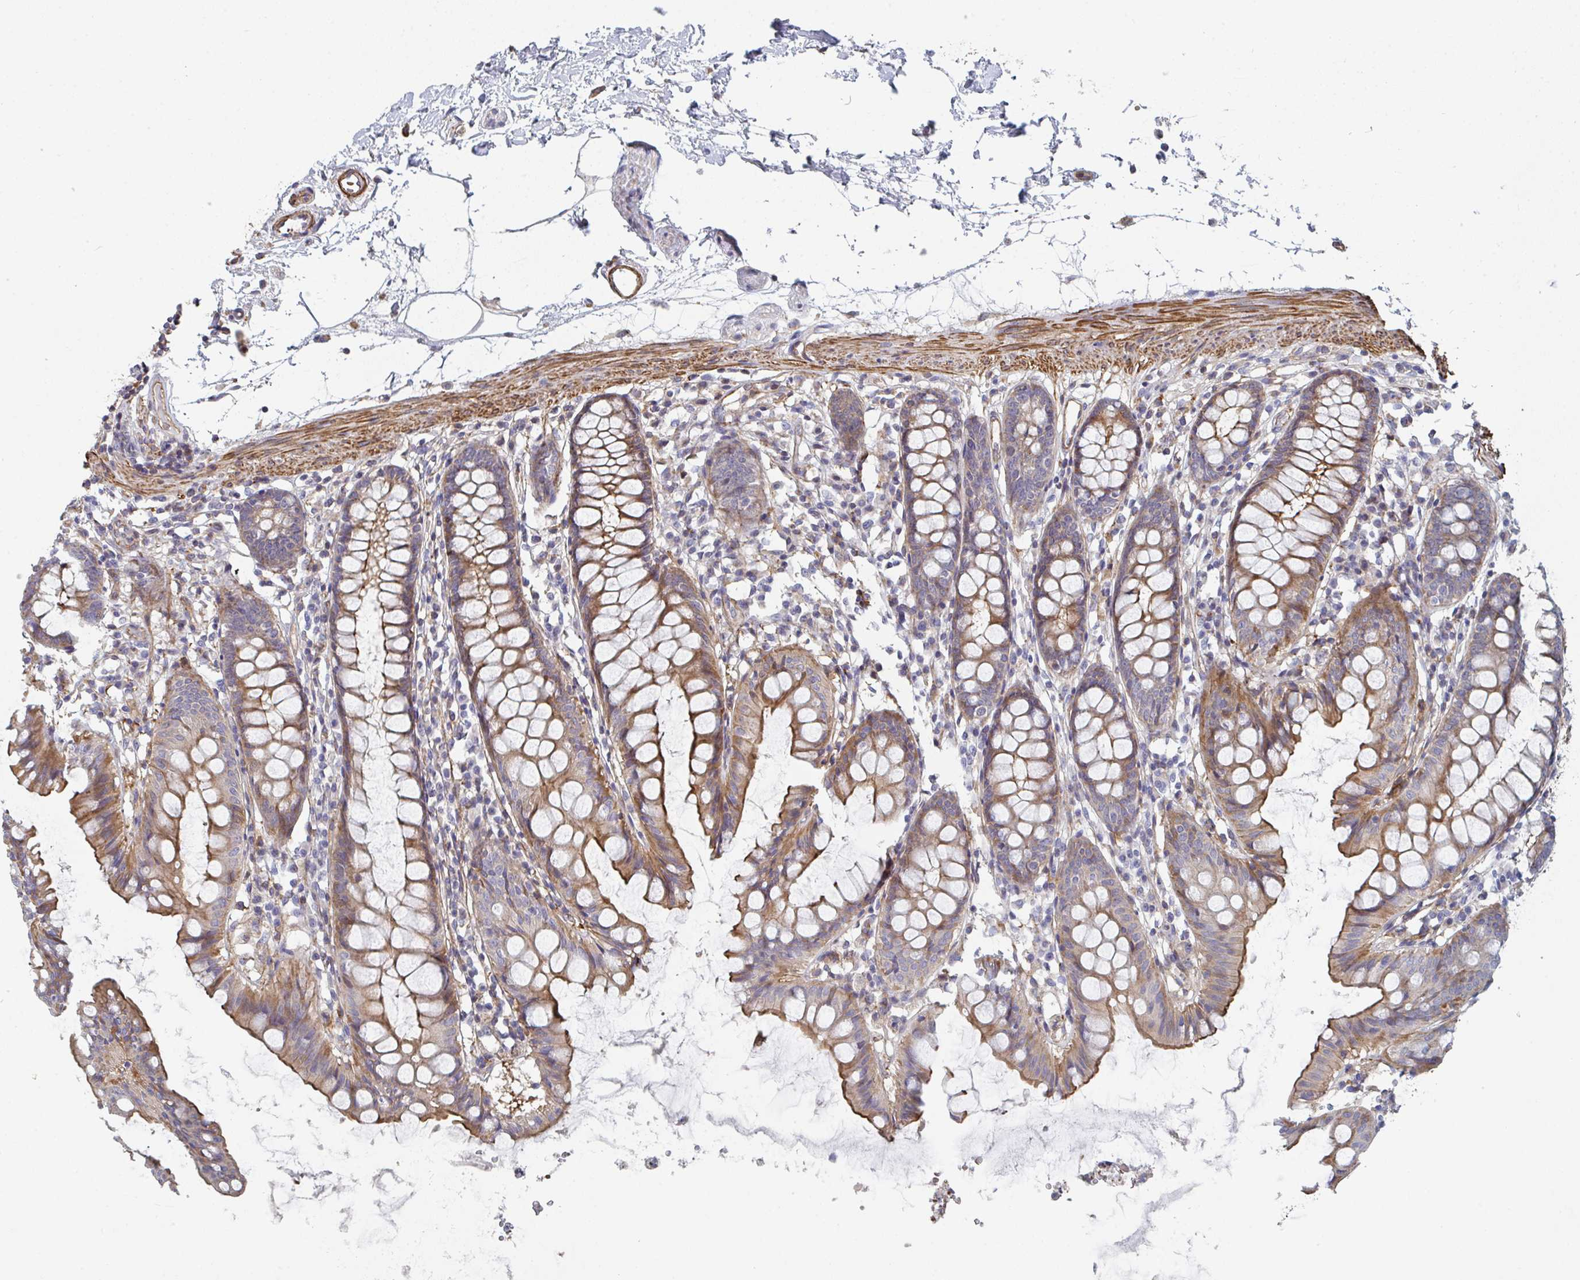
{"staining": {"intensity": "moderate", "quantity": ">75%", "location": "cytoplasmic/membranous"}, "tissue": "colon", "cell_type": "Endothelial cells", "image_type": "normal", "snomed": [{"axis": "morphology", "description": "Normal tissue, NOS"}, {"axis": "topography", "description": "Colon"}], "caption": "Immunohistochemistry (DAB (3,3'-diaminobenzidine)) staining of normal colon reveals moderate cytoplasmic/membranous protein positivity in approximately >75% of endothelial cells.", "gene": "FZD2", "patient": {"sex": "female", "age": 84}}